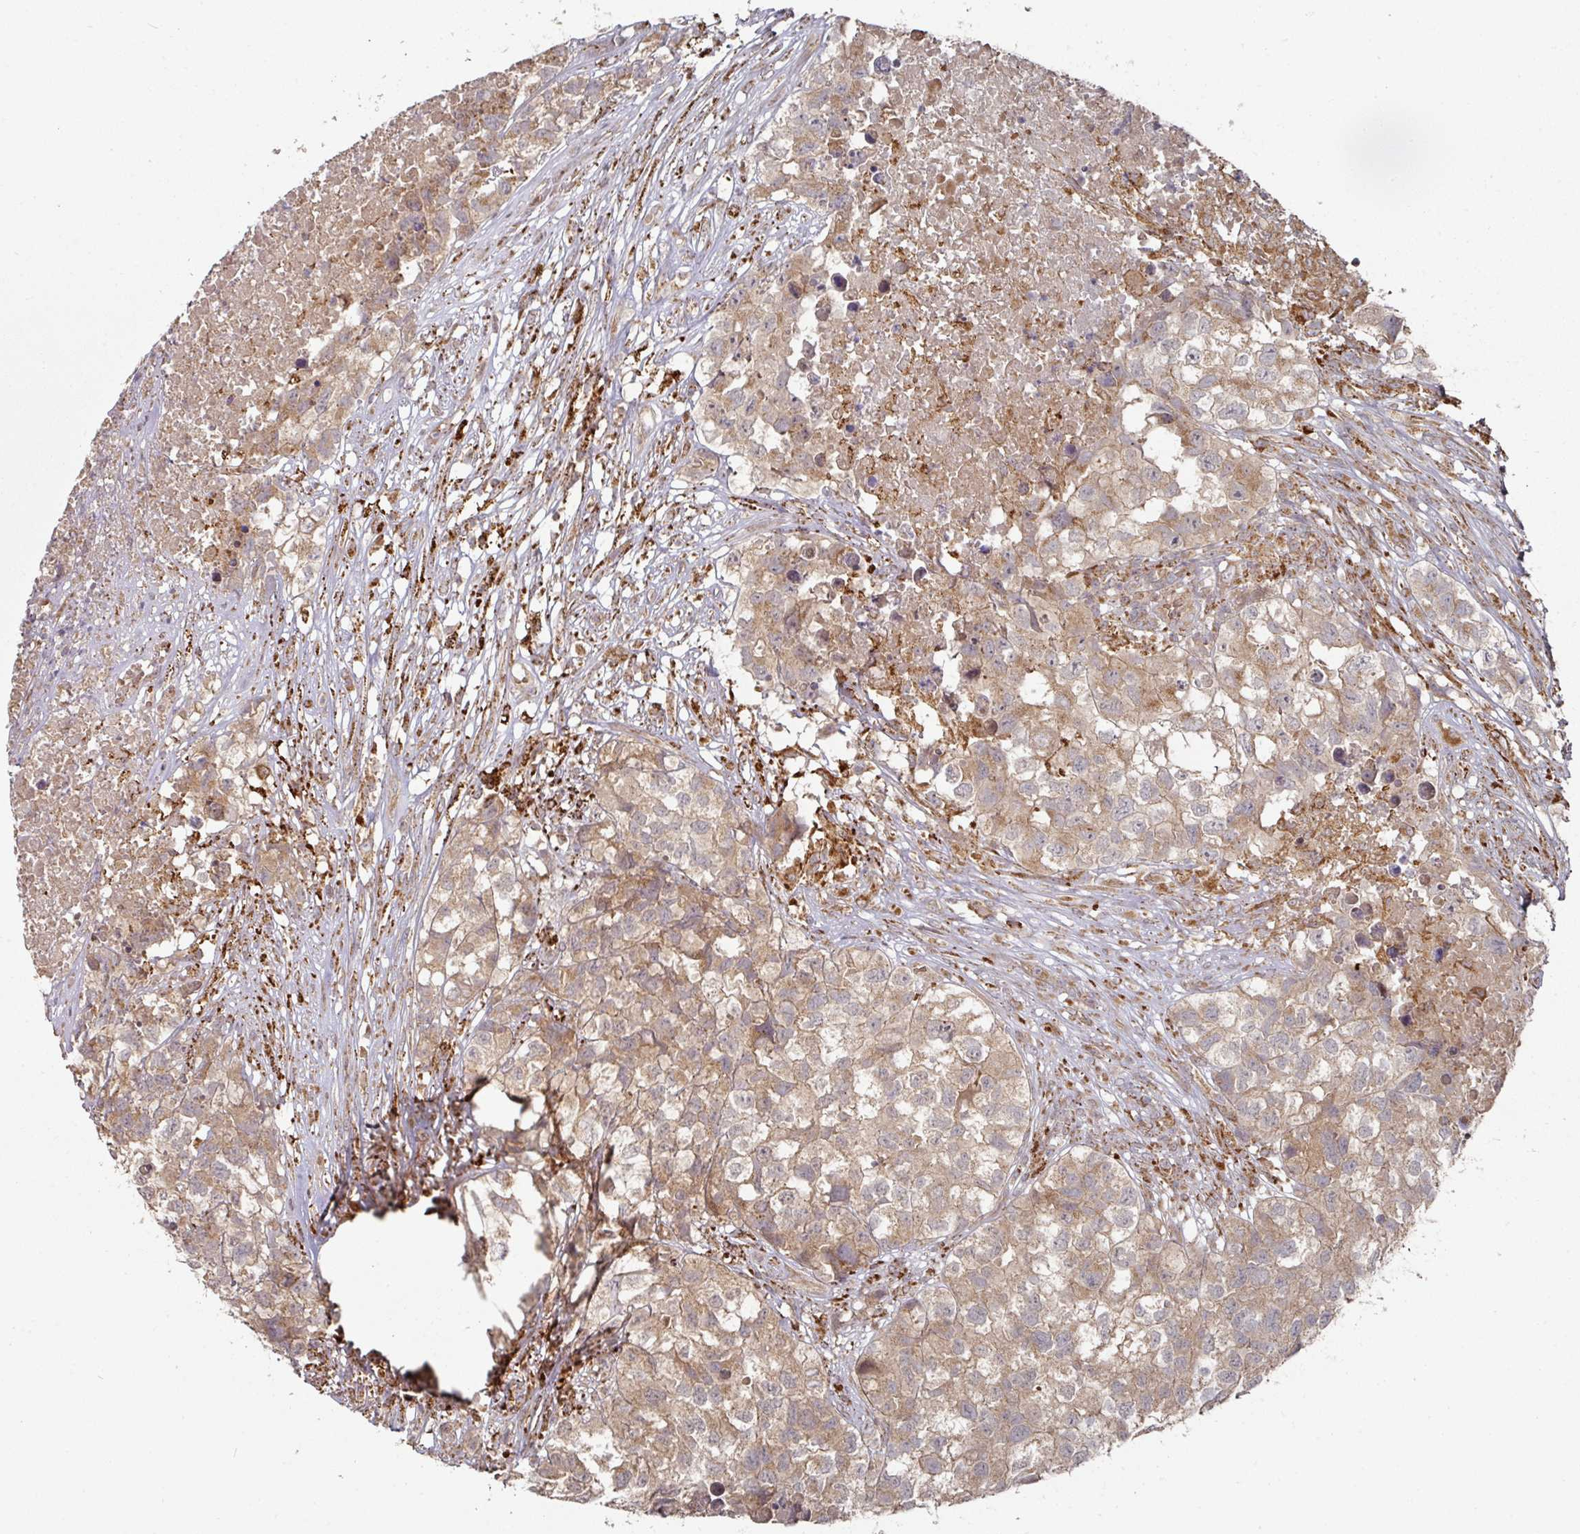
{"staining": {"intensity": "moderate", "quantity": ">75%", "location": "cytoplasmic/membranous"}, "tissue": "testis cancer", "cell_type": "Tumor cells", "image_type": "cancer", "snomed": [{"axis": "morphology", "description": "Carcinoma, Embryonal, NOS"}, {"axis": "topography", "description": "Testis"}], "caption": "Testis embryonal carcinoma was stained to show a protein in brown. There is medium levels of moderate cytoplasmic/membranous expression in approximately >75% of tumor cells.", "gene": "DNAJC7", "patient": {"sex": "male", "age": 83}}